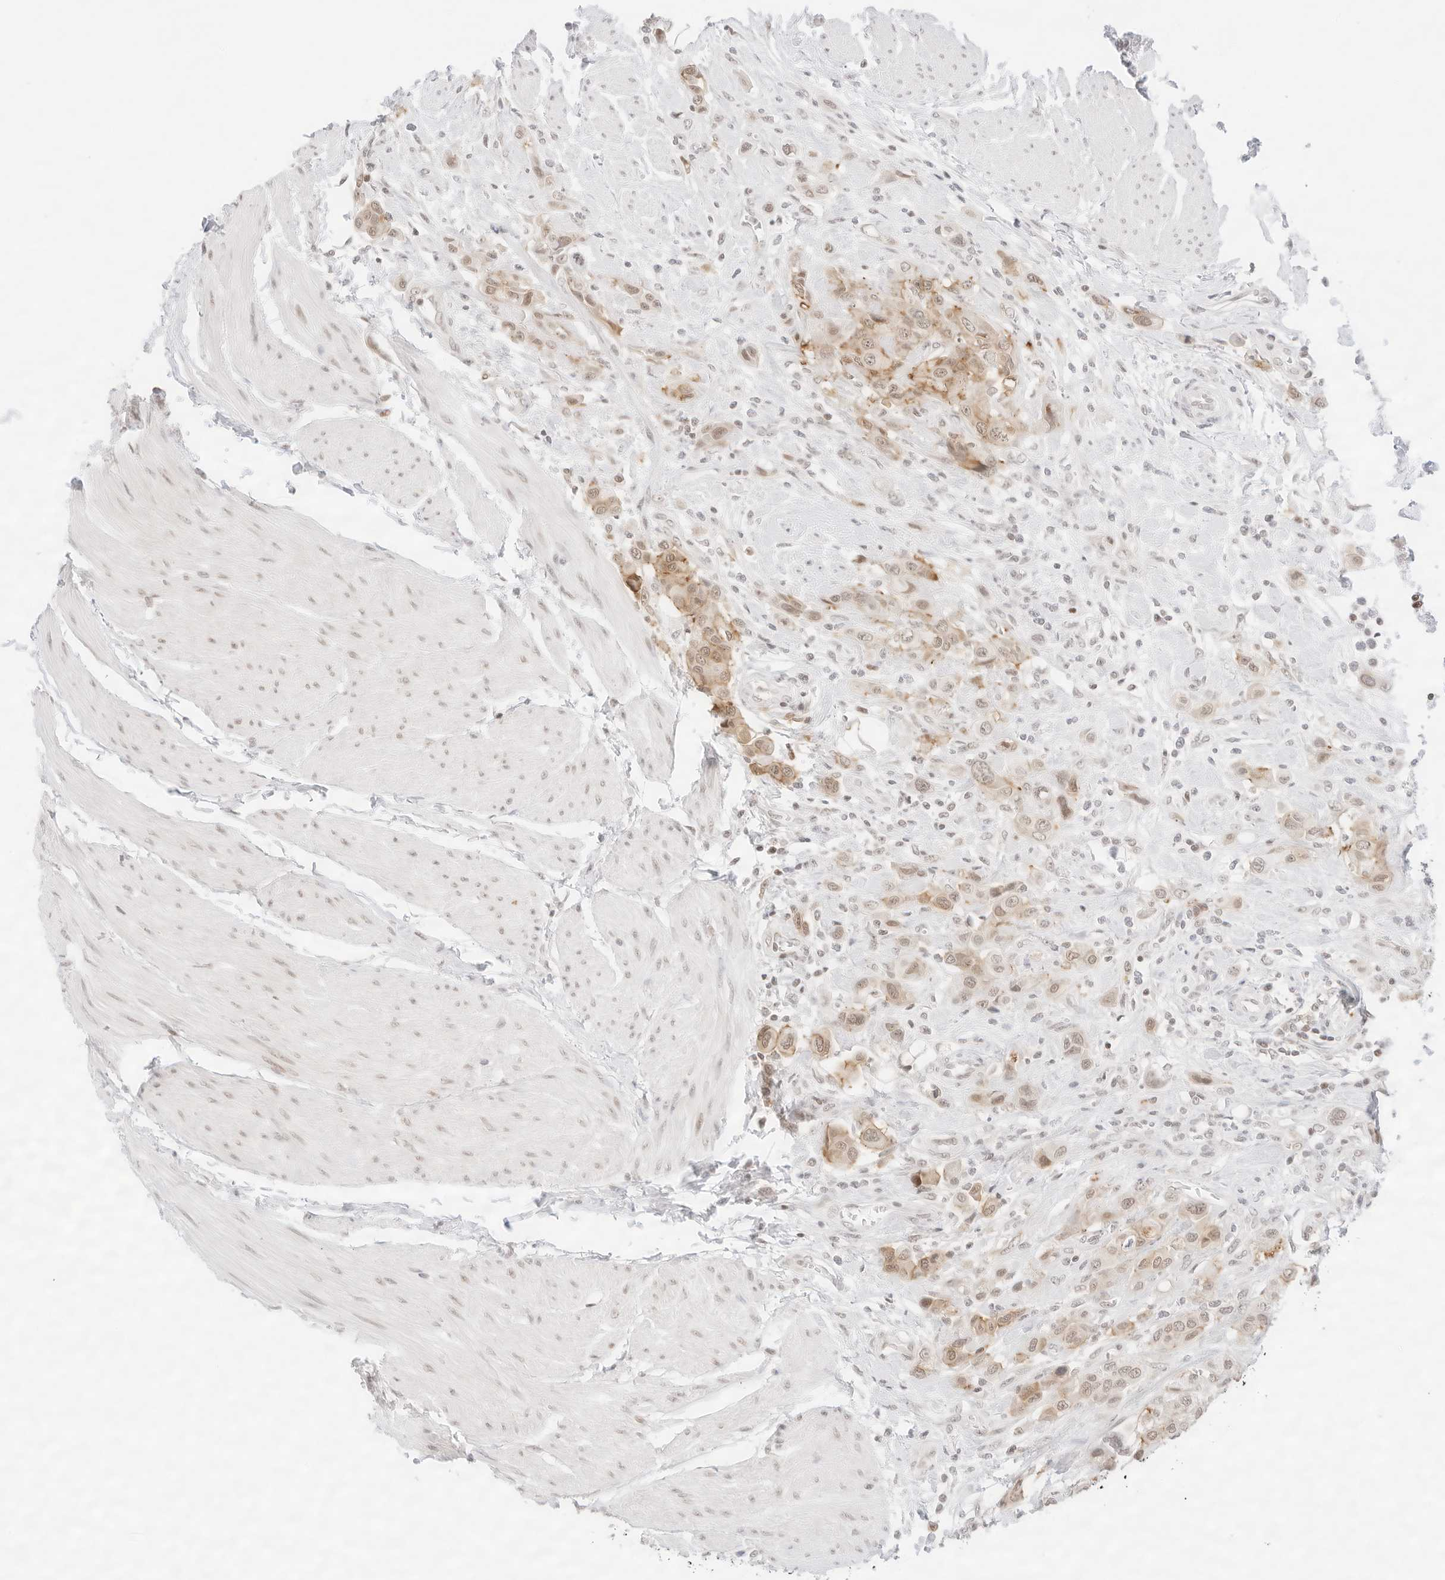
{"staining": {"intensity": "moderate", "quantity": ">75%", "location": "cytoplasmic/membranous,nuclear"}, "tissue": "urothelial cancer", "cell_type": "Tumor cells", "image_type": "cancer", "snomed": [{"axis": "morphology", "description": "Urothelial carcinoma, High grade"}, {"axis": "topography", "description": "Urinary bladder"}], "caption": "An immunohistochemistry (IHC) photomicrograph of tumor tissue is shown. Protein staining in brown labels moderate cytoplasmic/membranous and nuclear positivity in urothelial carcinoma (high-grade) within tumor cells.", "gene": "GNAS", "patient": {"sex": "male", "age": 50}}